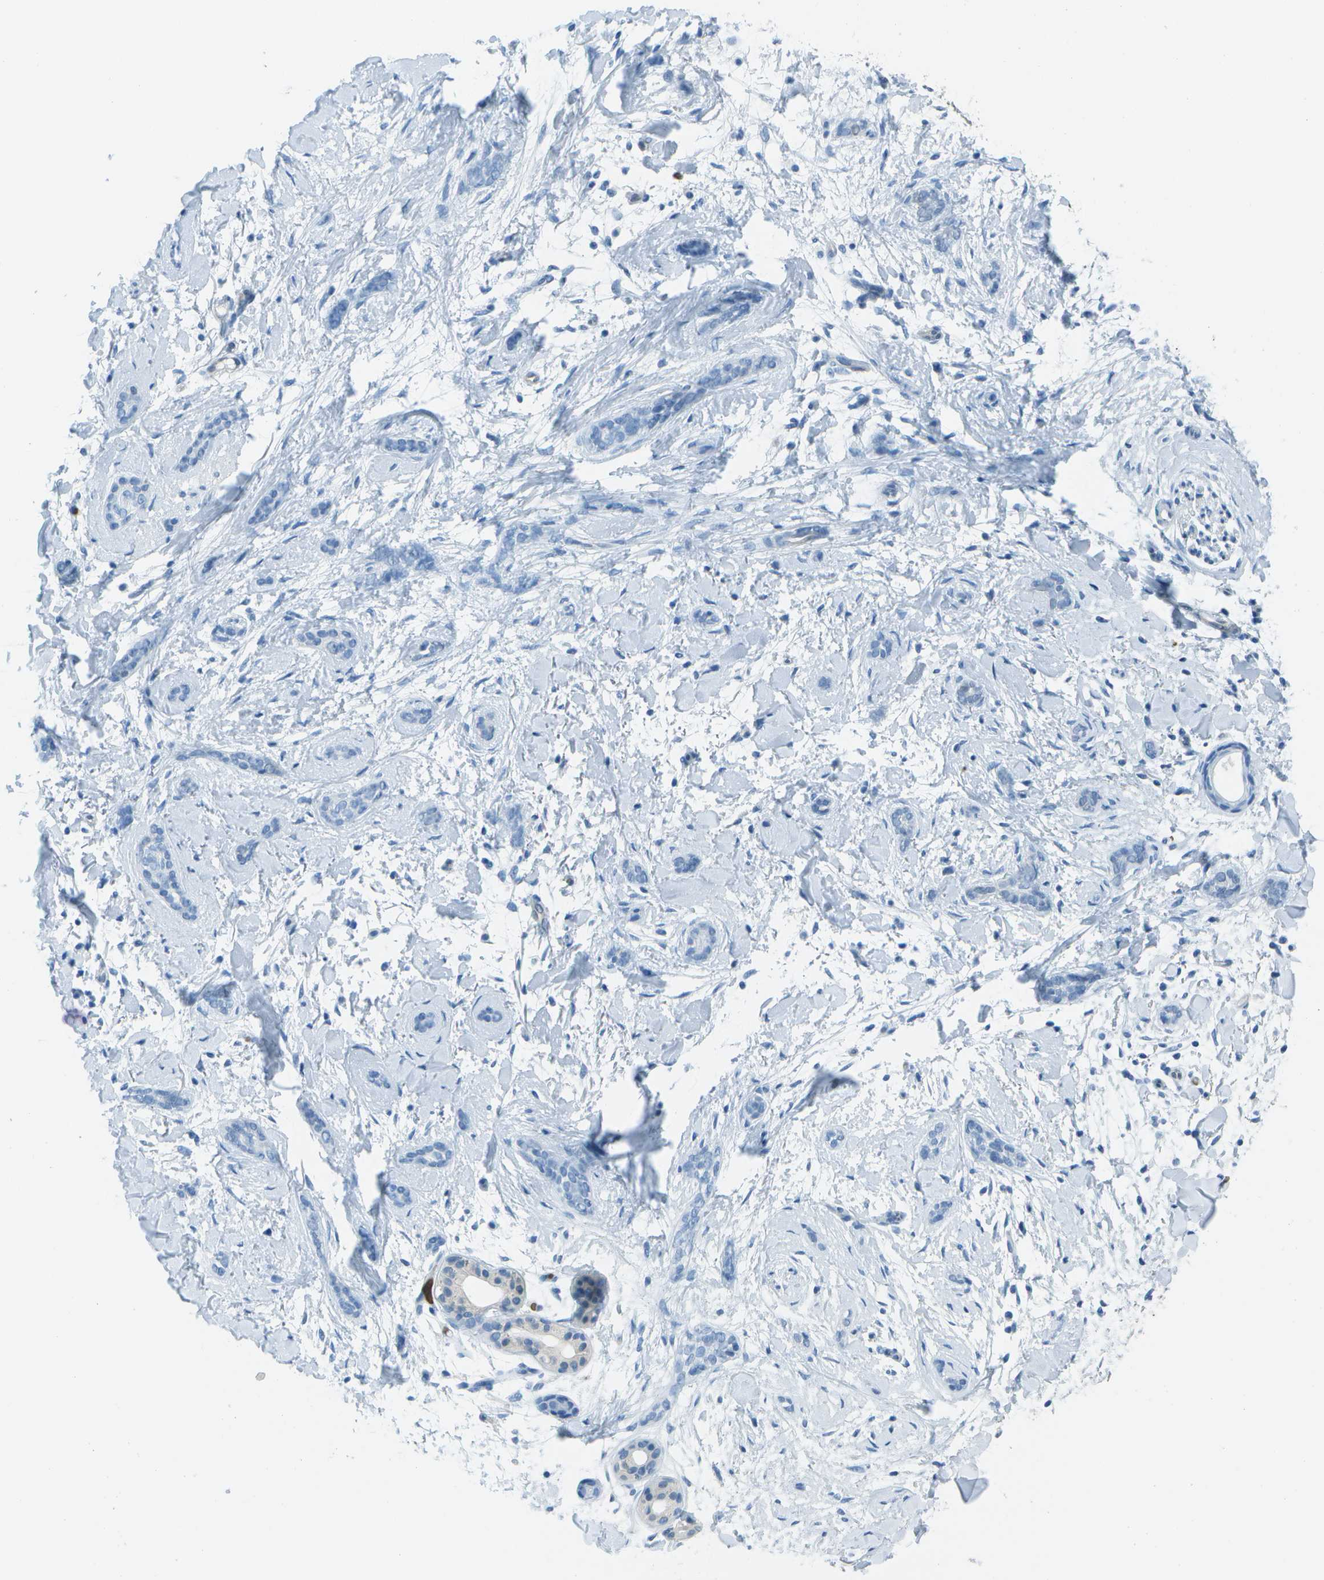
{"staining": {"intensity": "negative", "quantity": "none", "location": "none"}, "tissue": "skin cancer", "cell_type": "Tumor cells", "image_type": "cancer", "snomed": [{"axis": "morphology", "description": "Basal cell carcinoma"}, {"axis": "morphology", "description": "Adnexal tumor, benign"}, {"axis": "topography", "description": "Skin"}], "caption": "IHC of human benign adnexal tumor (skin) demonstrates no positivity in tumor cells.", "gene": "ASL", "patient": {"sex": "female", "age": 42}}